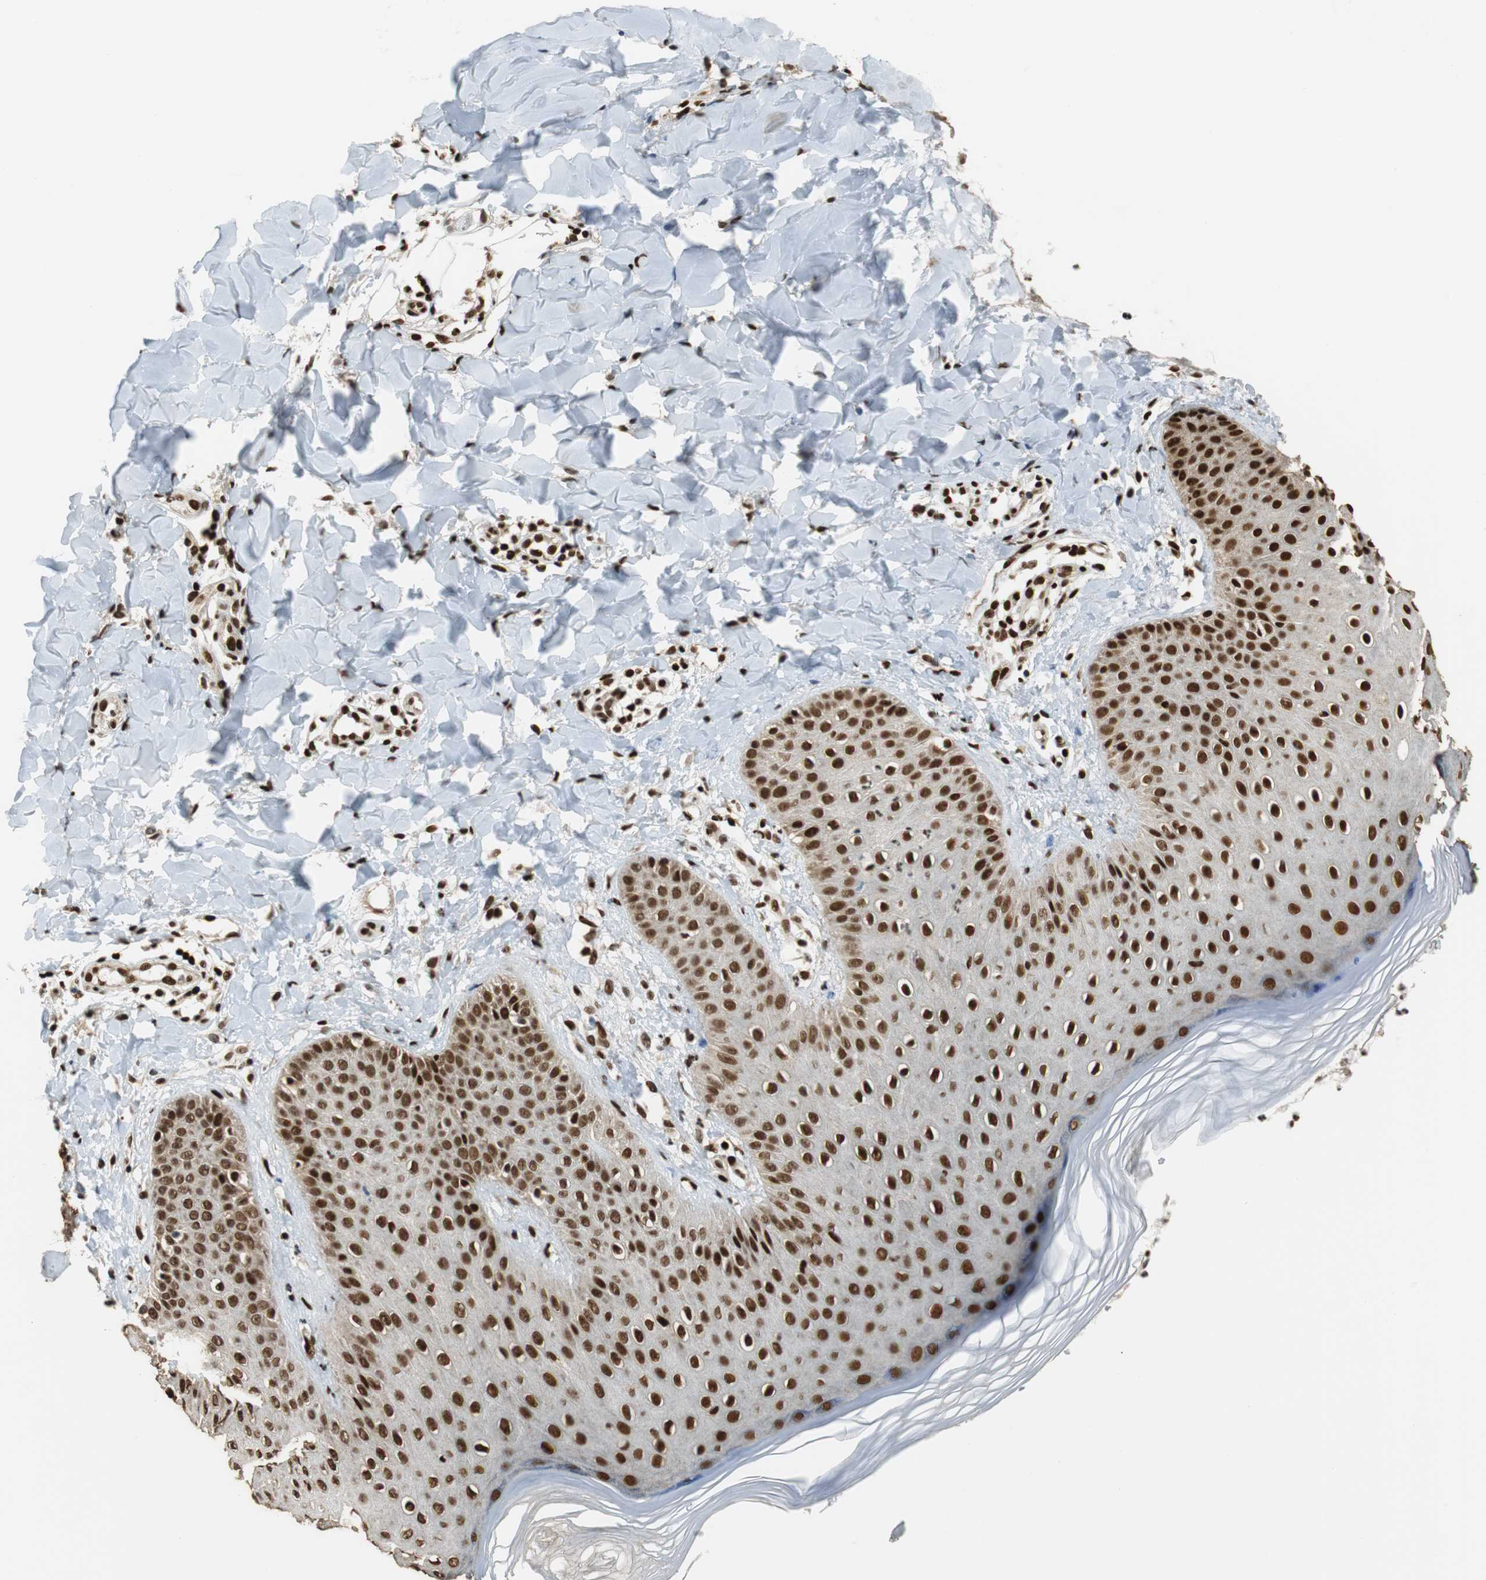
{"staining": {"intensity": "strong", "quantity": ">75%", "location": "nuclear"}, "tissue": "skin", "cell_type": "Epidermal cells", "image_type": "normal", "snomed": [{"axis": "morphology", "description": "Normal tissue, NOS"}, {"axis": "morphology", "description": "Inflammation, NOS"}, {"axis": "topography", "description": "Soft tissue"}, {"axis": "topography", "description": "Anal"}], "caption": "Approximately >75% of epidermal cells in benign human skin exhibit strong nuclear protein staining as visualized by brown immunohistochemical staining.", "gene": "HDAC1", "patient": {"sex": "female", "age": 15}}